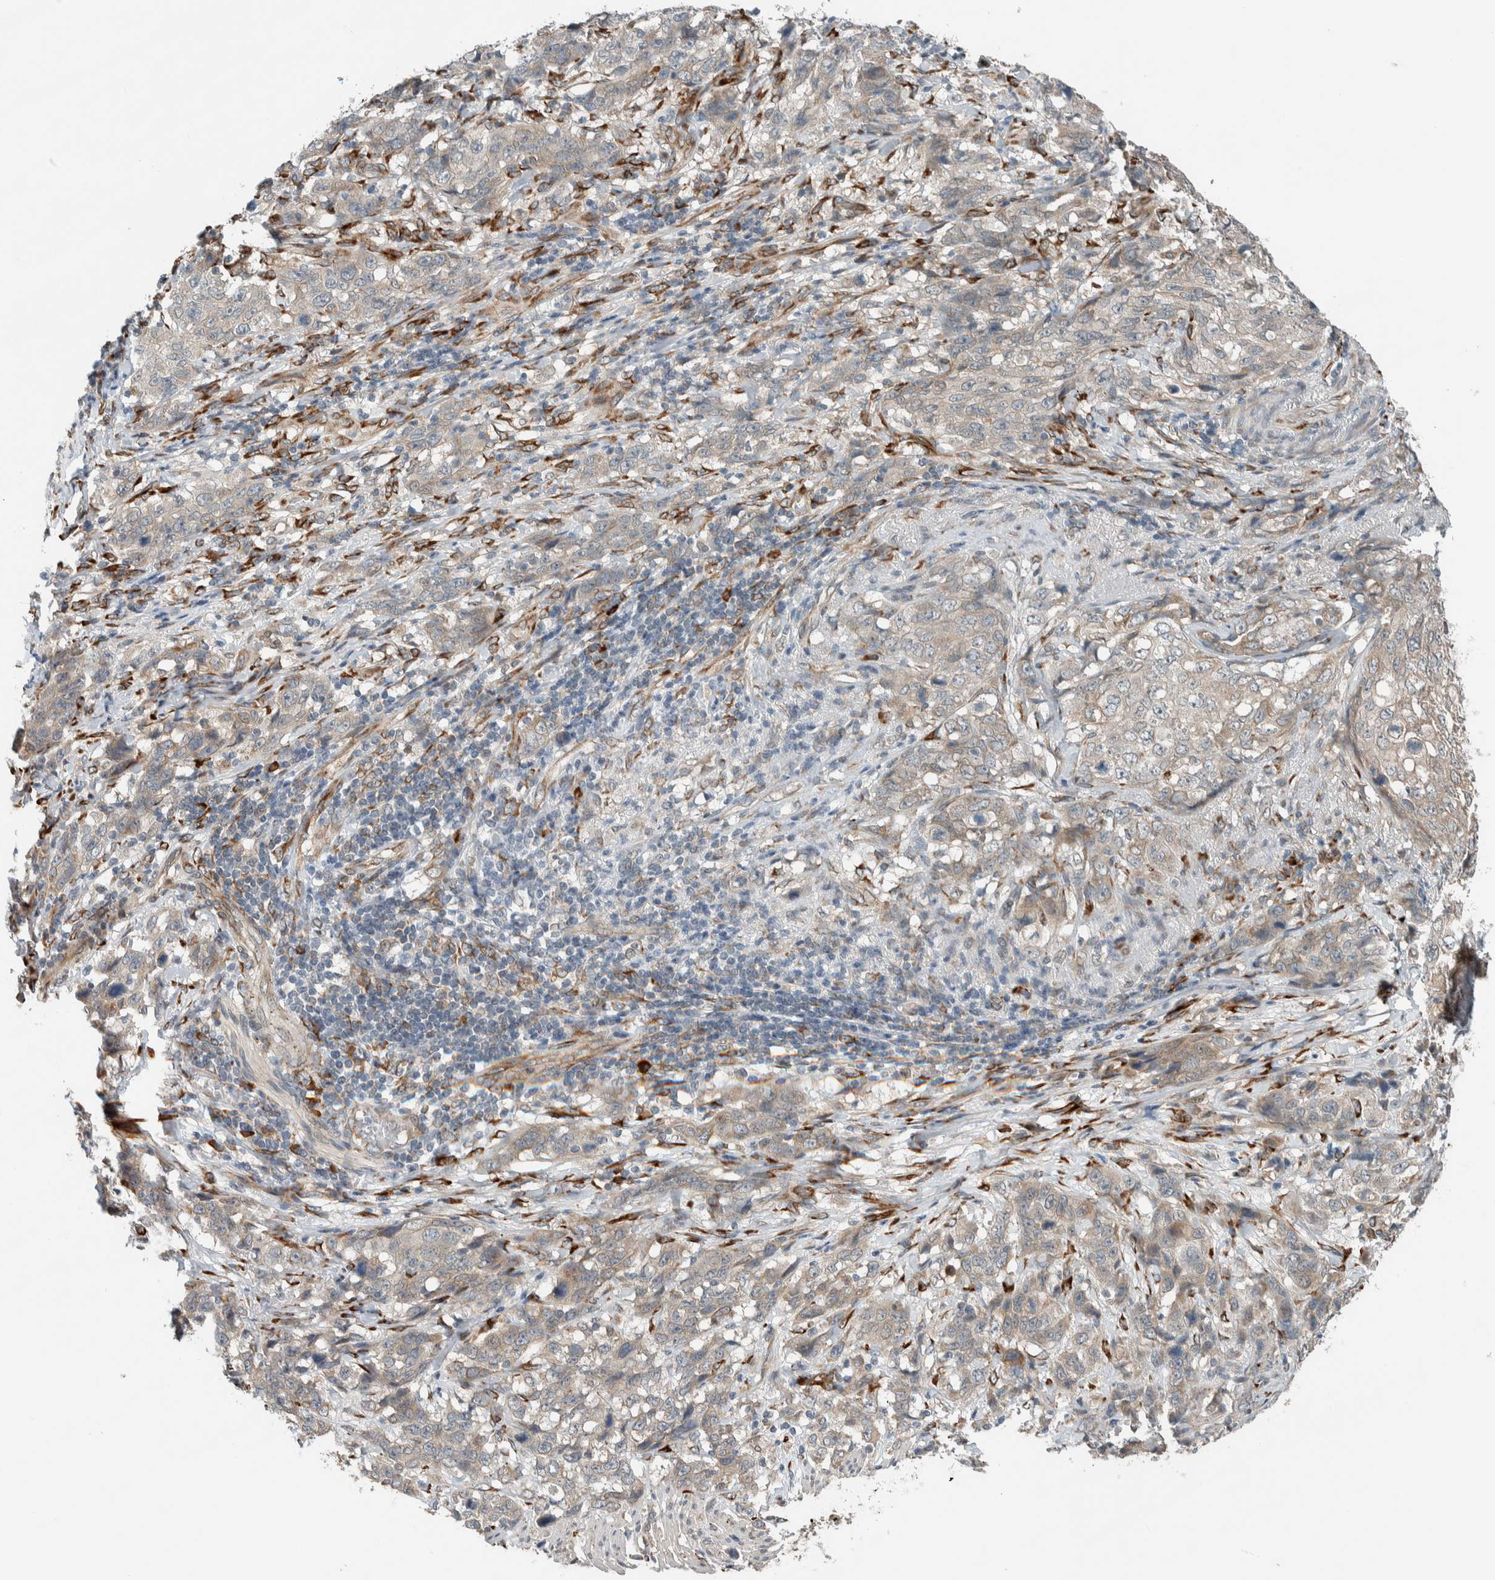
{"staining": {"intensity": "weak", "quantity": "<25%", "location": "cytoplasmic/membranous"}, "tissue": "stomach cancer", "cell_type": "Tumor cells", "image_type": "cancer", "snomed": [{"axis": "morphology", "description": "Adenocarcinoma, NOS"}, {"axis": "topography", "description": "Stomach"}], "caption": "There is no significant positivity in tumor cells of stomach cancer (adenocarcinoma). (Stains: DAB (3,3'-diaminobenzidine) IHC with hematoxylin counter stain, Microscopy: brightfield microscopy at high magnification).", "gene": "CTBP2", "patient": {"sex": "male", "age": 48}}